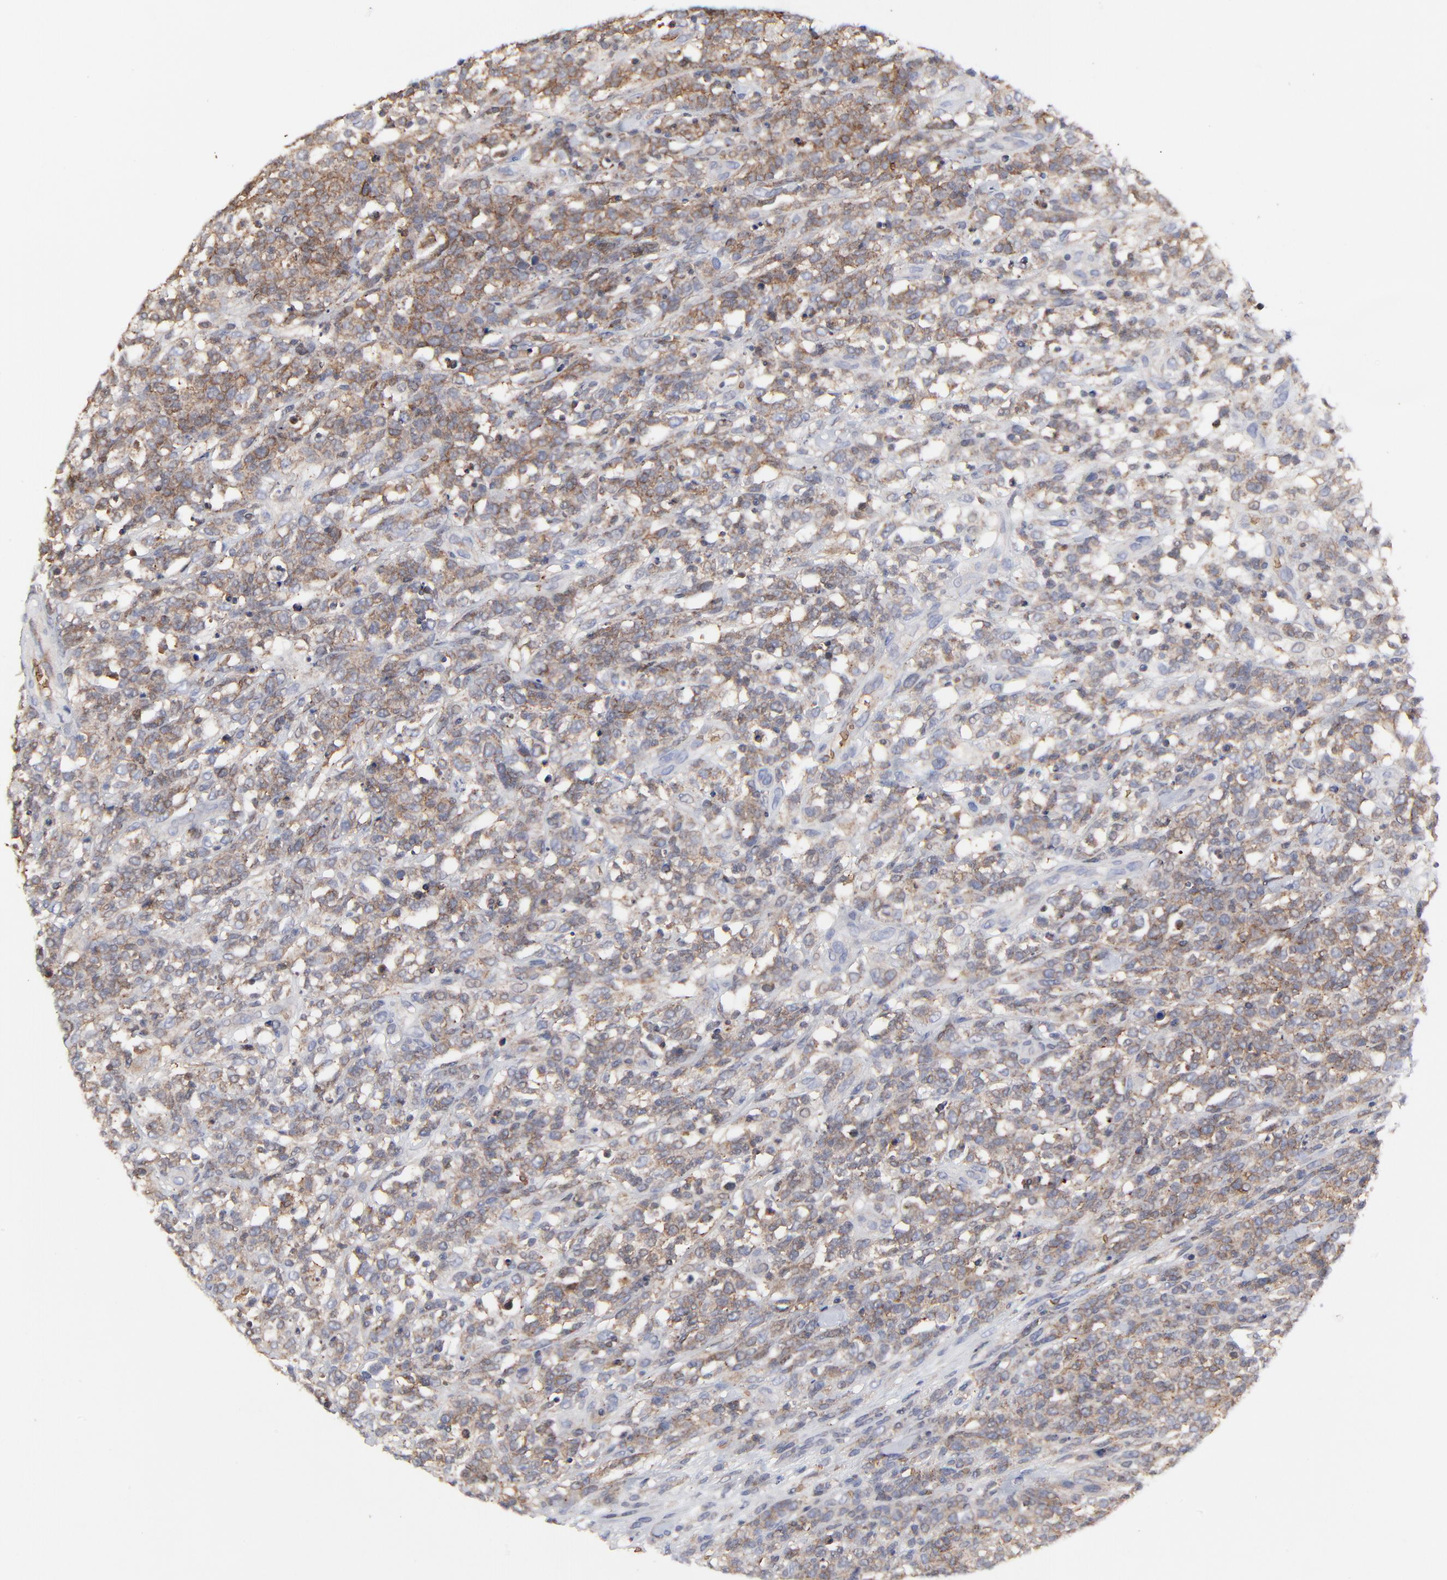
{"staining": {"intensity": "moderate", "quantity": "25%-75%", "location": "cytoplasmic/membranous"}, "tissue": "lymphoma", "cell_type": "Tumor cells", "image_type": "cancer", "snomed": [{"axis": "morphology", "description": "Malignant lymphoma, non-Hodgkin's type, High grade"}, {"axis": "topography", "description": "Lymph node"}], "caption": "An image of human lymphoma stained for a protein displays moderate cytoplasmic/membranous brown staining in tumor cells.", "gene": "PAG1", "patient": {"sex": "female", "age": 73}}